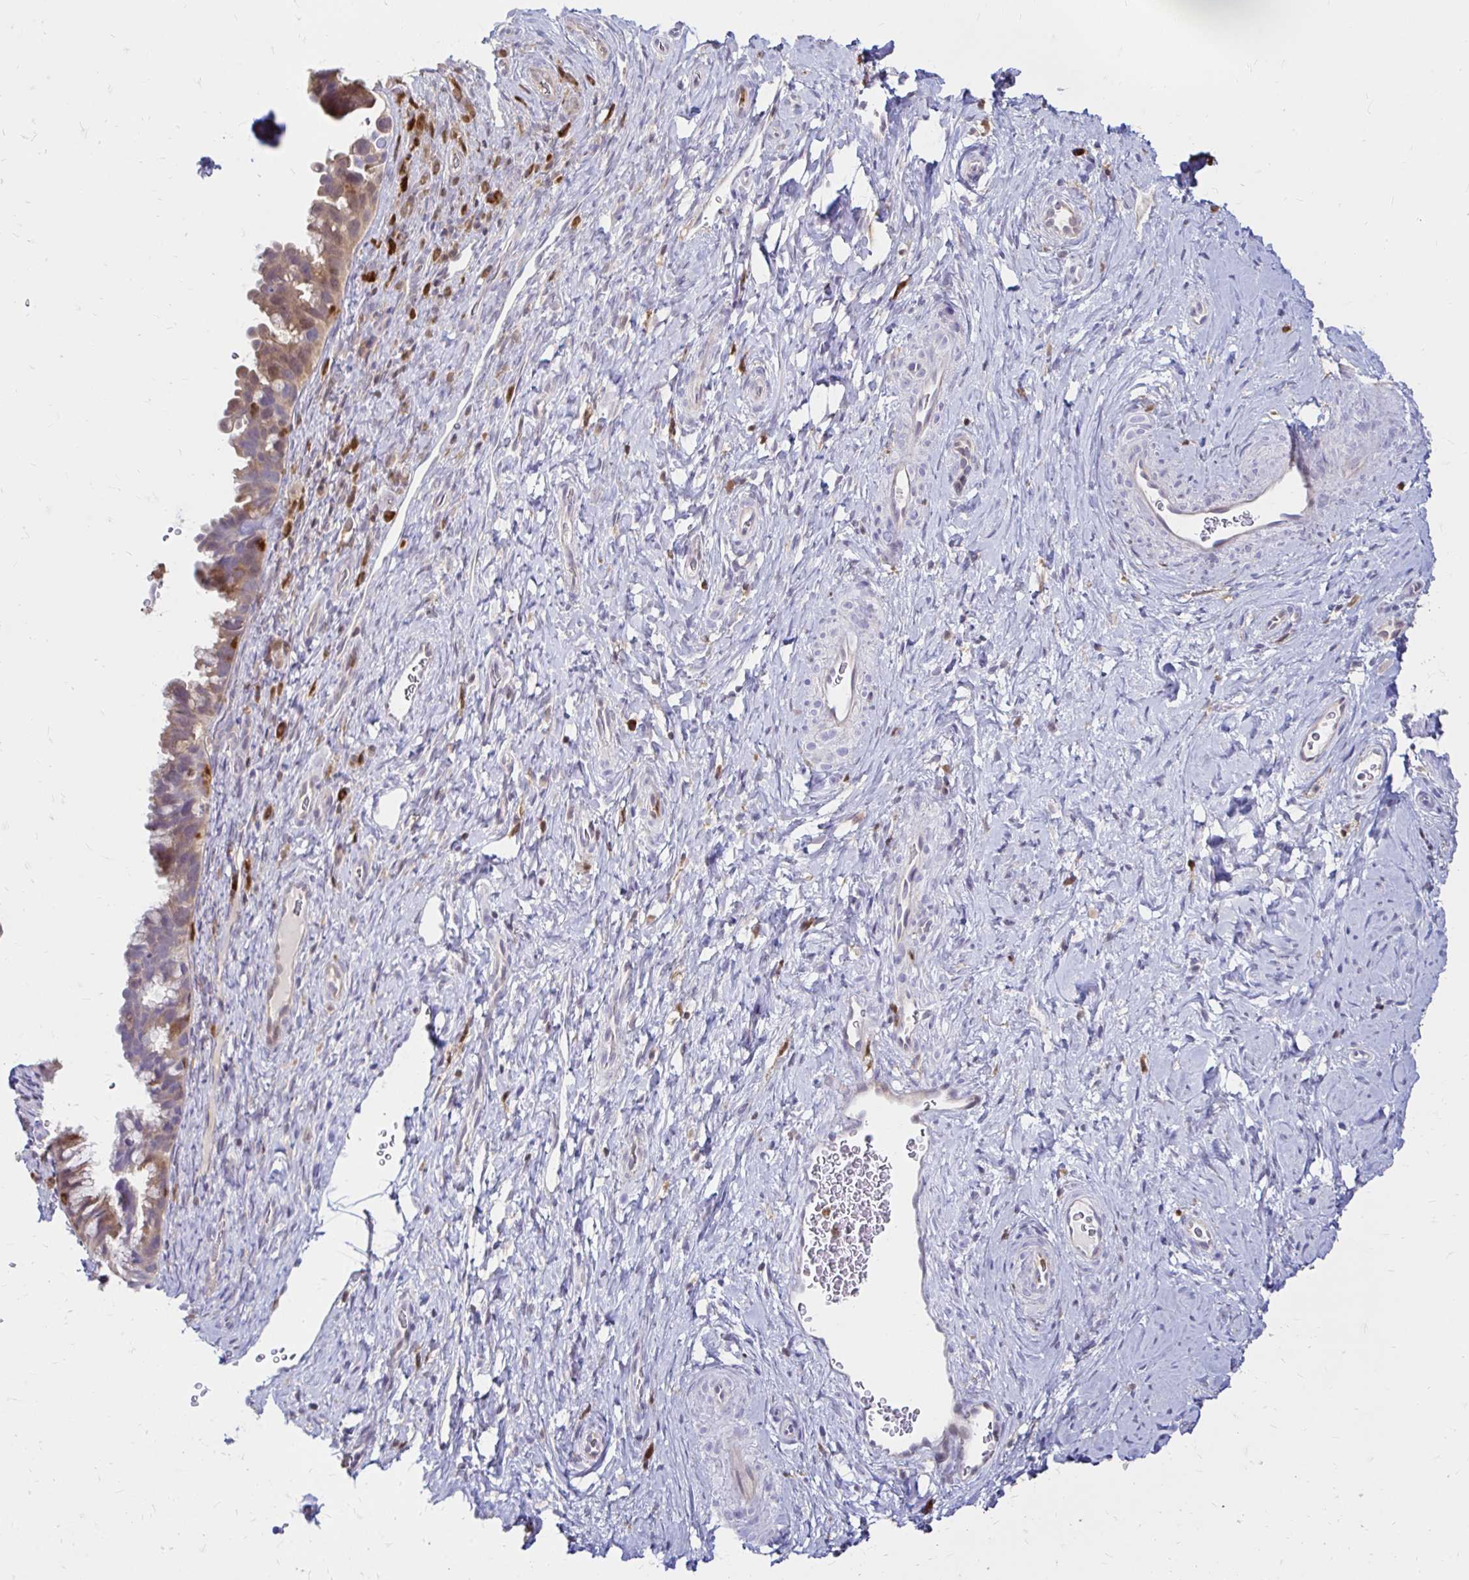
{"staining": {"intensity": "weak", "quantity": "25%-75%", "location": "cytoplasmic/membranous"}, "tissue": "cervix", "cell_type": "Glandular cells", "image_type": "normal", "snomed": [{"axis": "morphology", "description": "Normal tissue, NOS"}, {"axis": "topography", "description": "Cervix"}], "caption": "The immunohistochemical stain labels weak cytoplasmic/membranous positivity in glandular cells of benign cervix.", "gene": "PYCARD", "patient": {"sex": "female", "age": 34}}